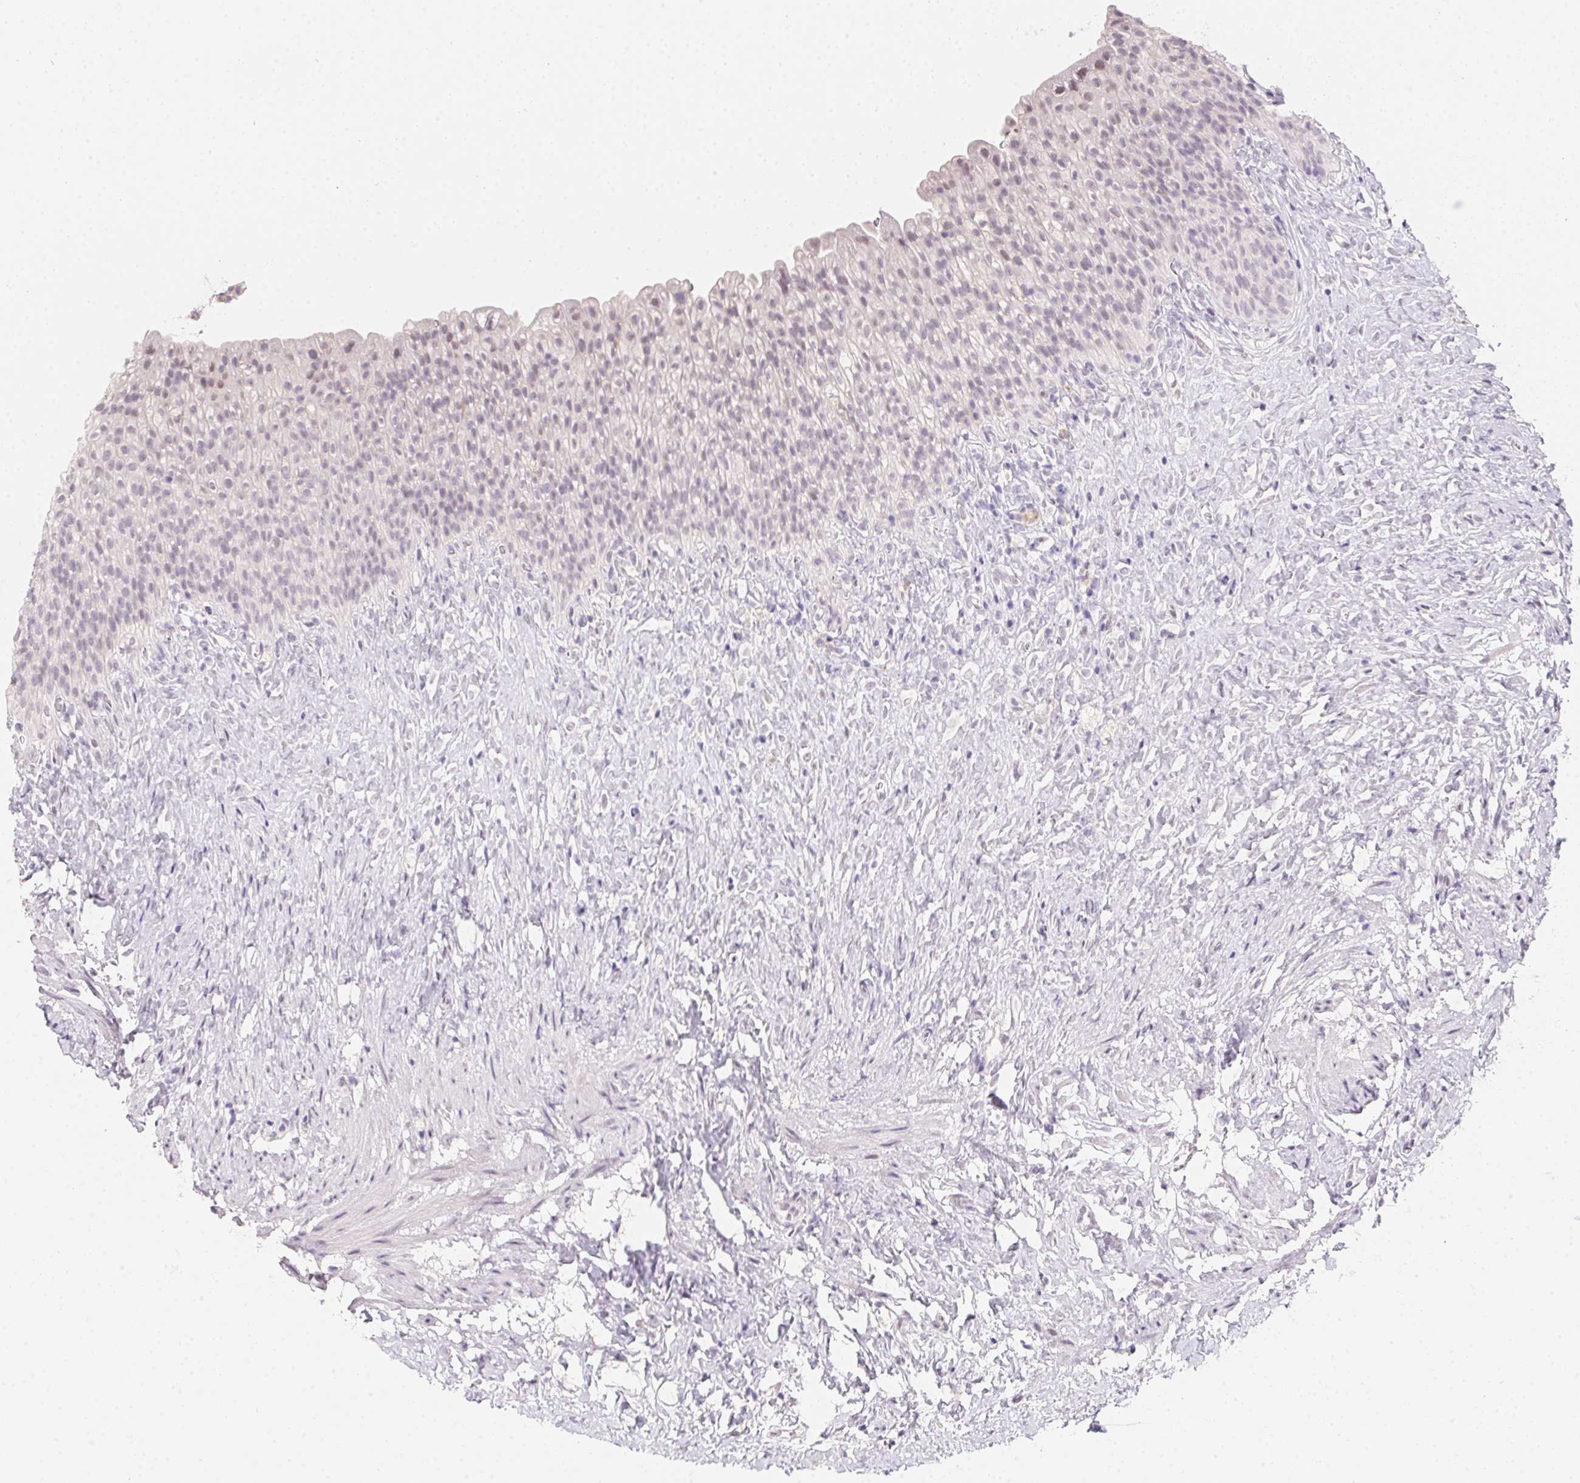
{"staining": {"intensity": "weak", "quantity": "25%-75%", "location": "nuclear"}, "tissue": "urinary bladder", "cell_type": "Urothelial cells", "image_type": "normal", "snomed": [{"axis": "morphology", "description": "Normal tissue, NOS"}, {"axis": "topography", "description": "Urinary bladder"}, {"axis": "topography", "description": "Prostate"}], "caption": "IHC micrograph of benign urinary bladder: urinary bladder stained using immunohistochemistry (IHC) reveals low levels of weak protein expression localized specifically in the nuclear of urothelial cells, appearing as a nuclear brown color.", "gene": "MORC1", "patient": {"sex": "male", "age": 76}}